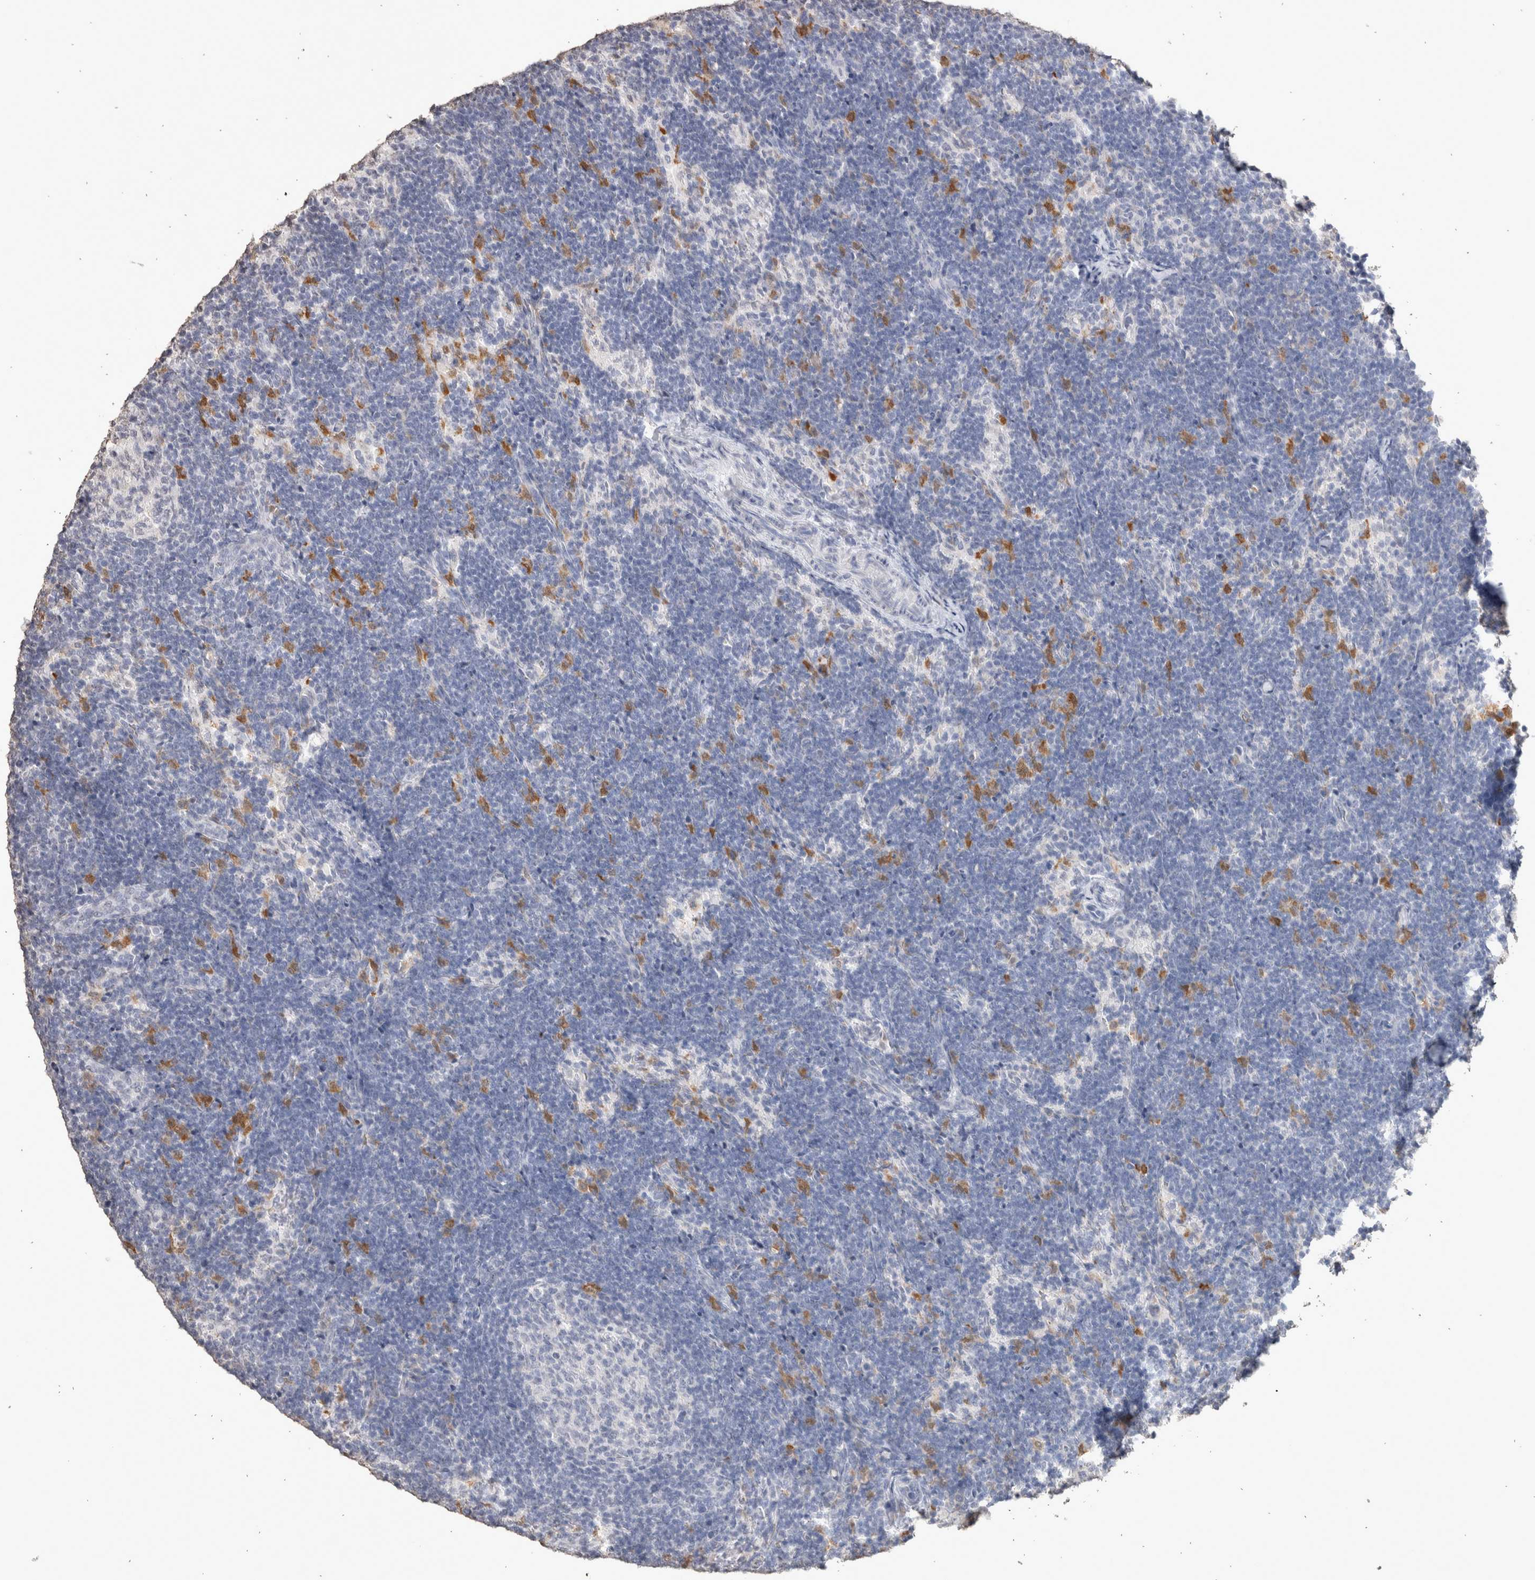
{"staining": {"intensity": "negative", "quantity": "none", "location": "none"}, "tissue": "lymph node", "cell_type": "Germinal center cells", "image_type": "normal", "snomed": [{"axis": "morphology", "description": "Normal tissue, NOS"}, {"axis": "topography", "description": "Lymph node"}], "caption": "This is a micrograph of immunohistochemistry staining of normal lymph node, which shows no expression in germinal center cells. (DAB (3,3'-diaminobenzidine) immunohistochemistry (IHC) visualized using brightfield microscopy, high magnification).", "gene": "LGALS2", "patient": {"sex": "female", "age": 22}}